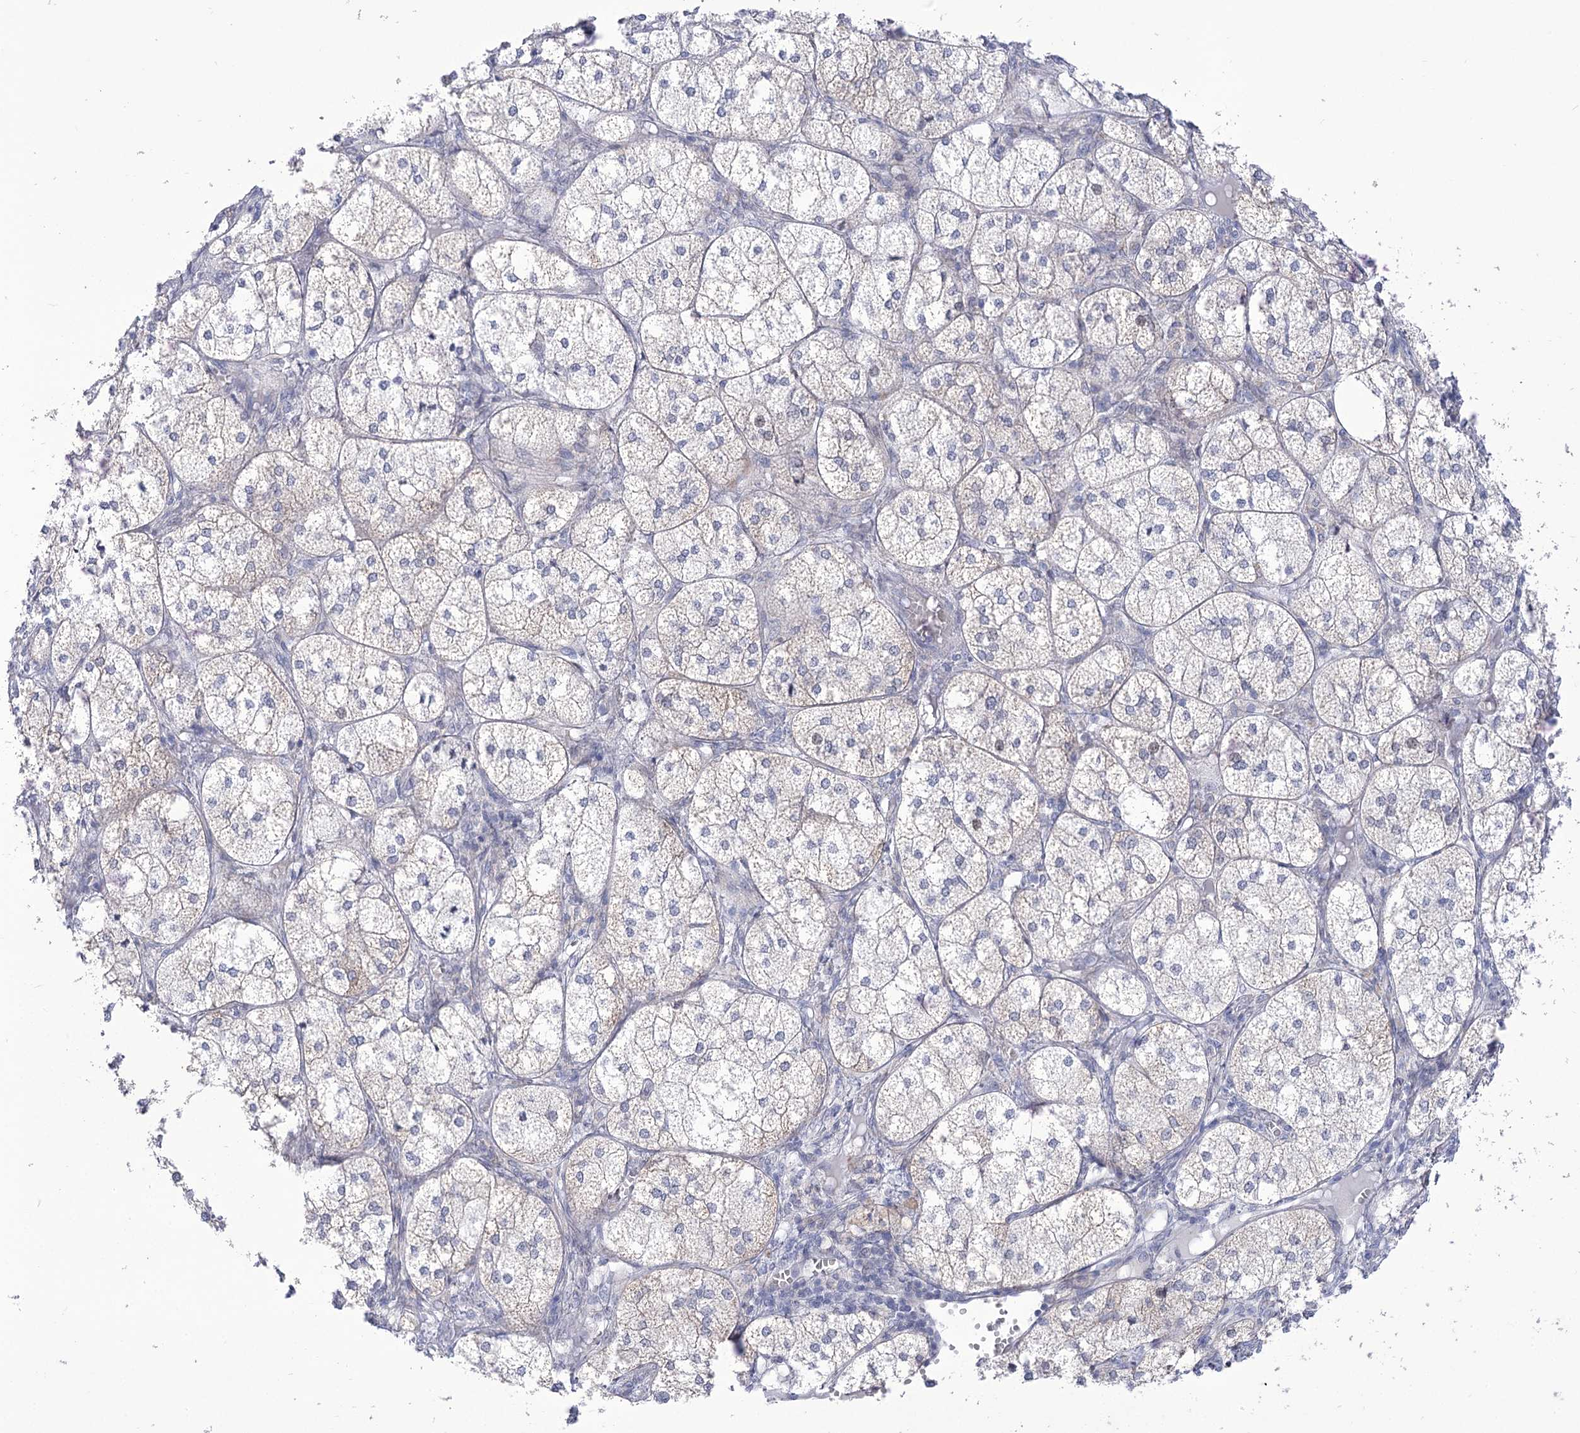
{"staining": {"intensity": "weak", "quantity": "<25%", "location": "cytoplasmic/membranous"}, "tissue": "adrenal gland", "cell_type": "Glandular cells", "image_type": "normal", "snomed": [{"axis": "morphology", "description": "Normal tissue, NOS"}, {"axis": "topography", "description": "Adrenal gland"}], "caption": "IHC of benign human adrenal gland demonstrates no positivity in glandular cells. (DAB immunohistochemistry, high magnification).", "gene": "BEND7", "patient": {"sex": "female", "age": 61}}